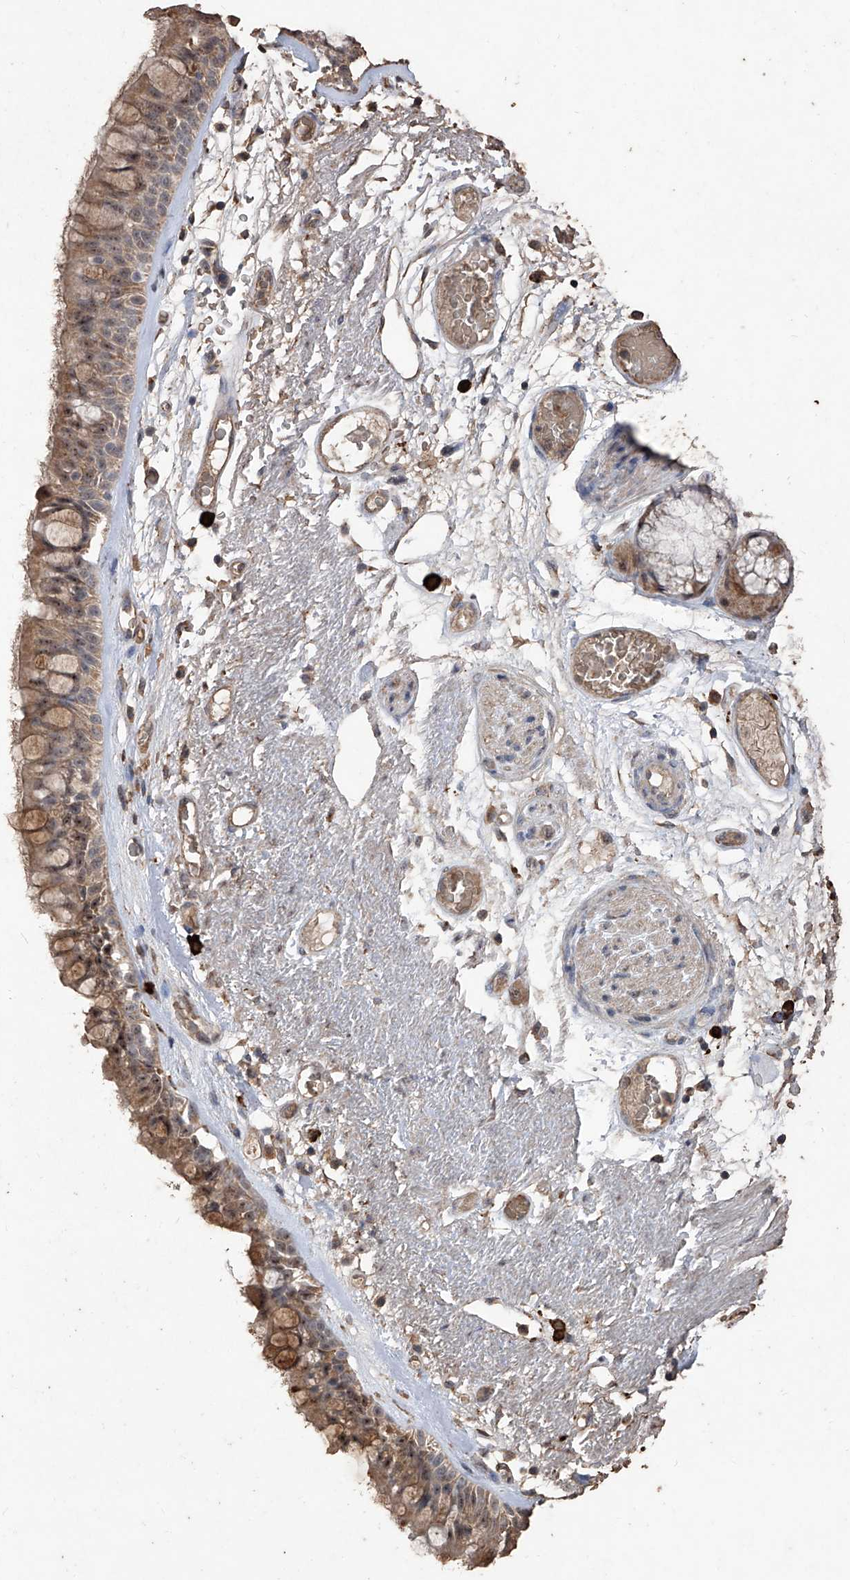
{"staining": {"intensity": "weak", "quantity": ">75%", "location": "cytoplasmic/membranous"}, "tissue": "bronchus", "cell_type": "Respiratory epithelial cells", "image_type": "normal", "snomed": [{"axis": "morphology", "description": "Normal tissue, NOS"}, {"axis": "morphology", "description": "Squamous cell carcinoma, NOS"}, {"axis": "topography", "description": "Lymph node"}, {"axis": "topography", "description": "Bronchus"}, {"axis": "topography", "description": "Lung"}], "caption": "This is a histology image of immunohistochemistry staining of normal bronchus, which shows weak positivity in the cytoplasmic/membranous of respiratory epithelial cells.", "gene": "EML1", "patient": {"sex": "male", "age": 66}}